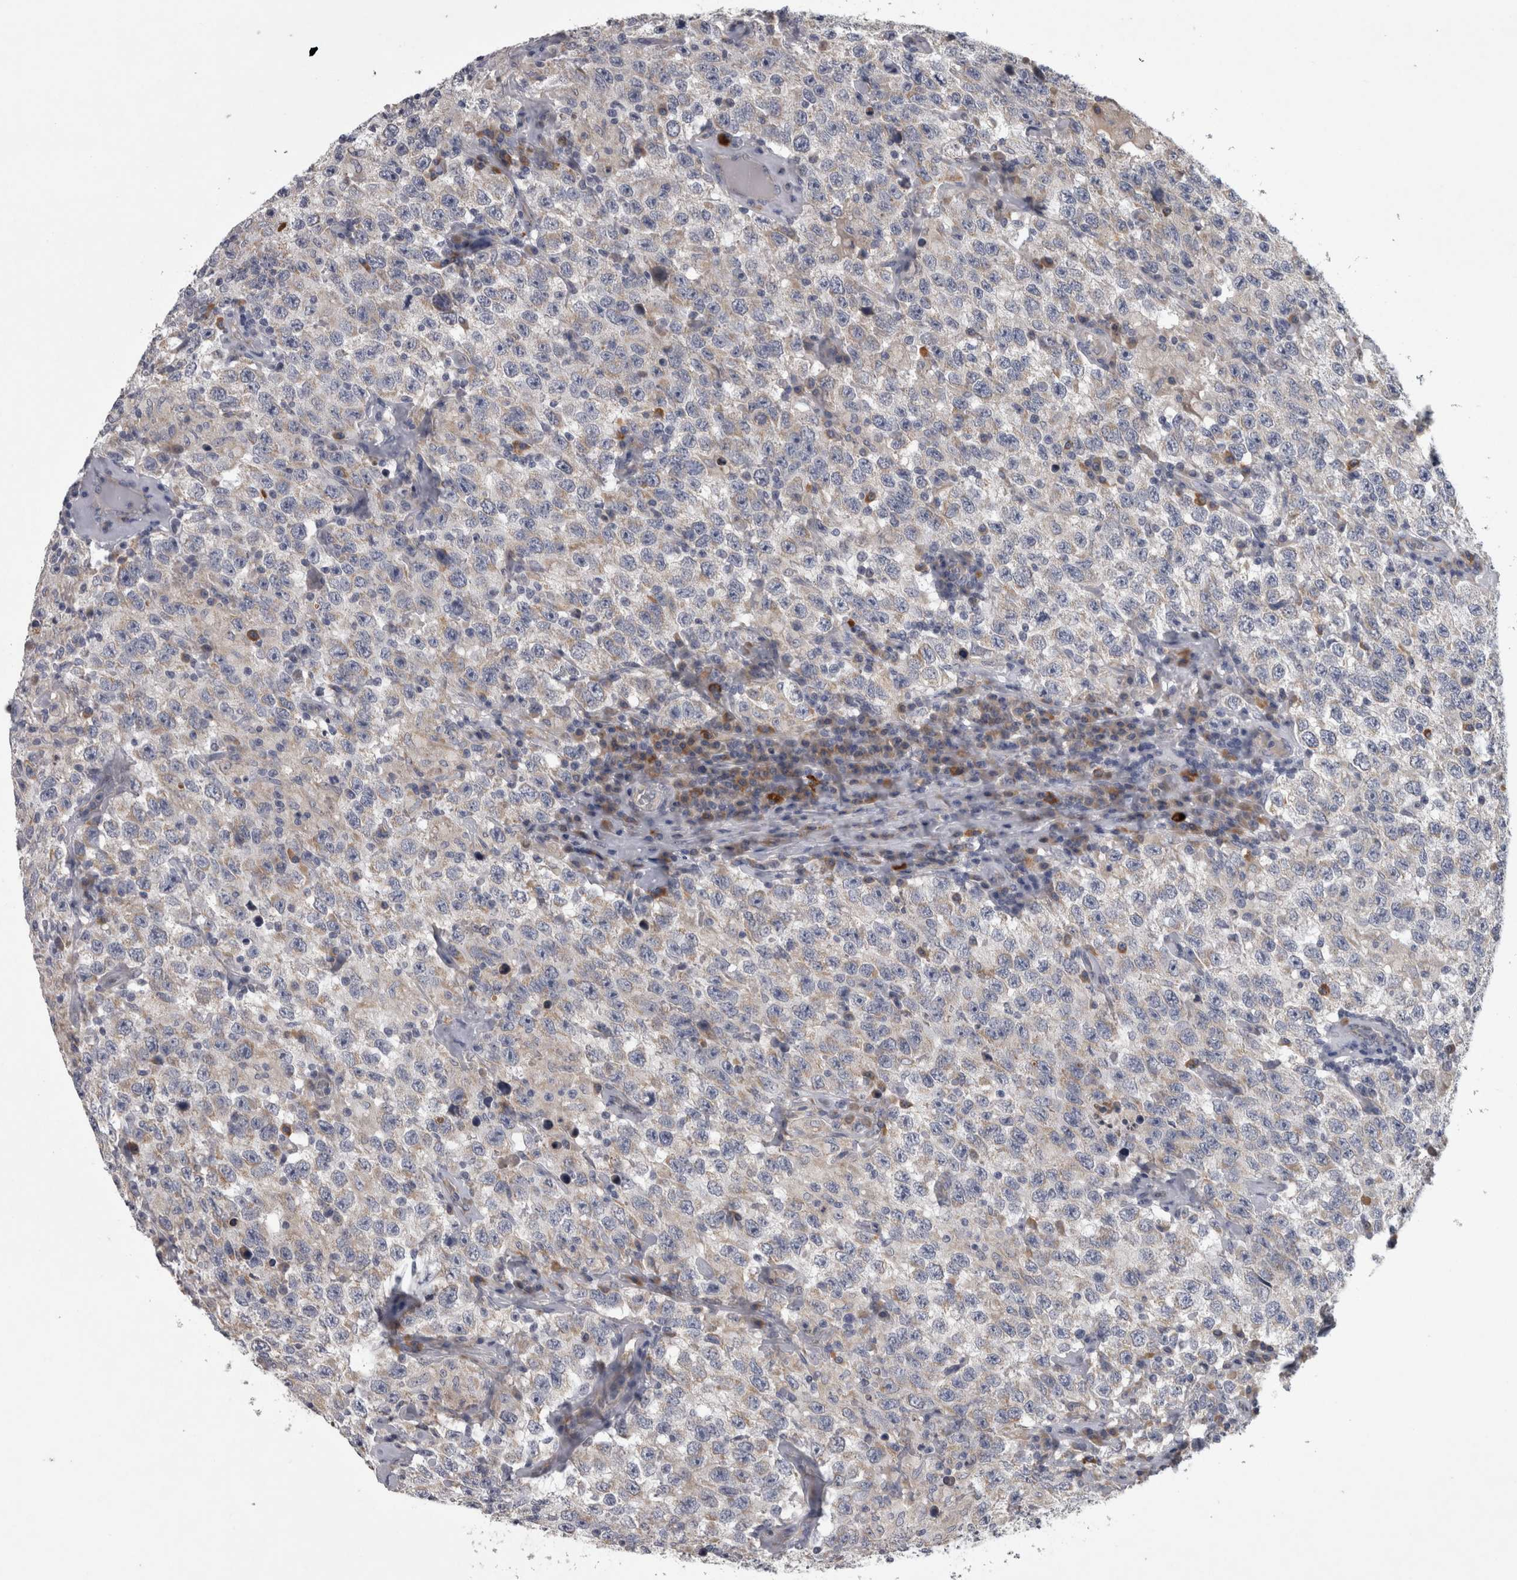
{"staining": {"intensity": "weak", "quantity": "25%-75%", "location": "cytoplasmic/membranous"}, "tissue": "testis cancer", "cell_type": "Tumor cells", "image_type": "cancer", "snomed": [{"axis": "morphology", "description": "Seminoma, NOS"}, {"axis": "topography", "description": "Testis"}], "caption": "Testis cancer tissue demonstrates weak cytoplasmic/membranous expression in about 25%-75% of tumor cells, visualized by immunohistochemistry.", "gene": "DBT", "patient": {"sex": "male", "age": 41}}